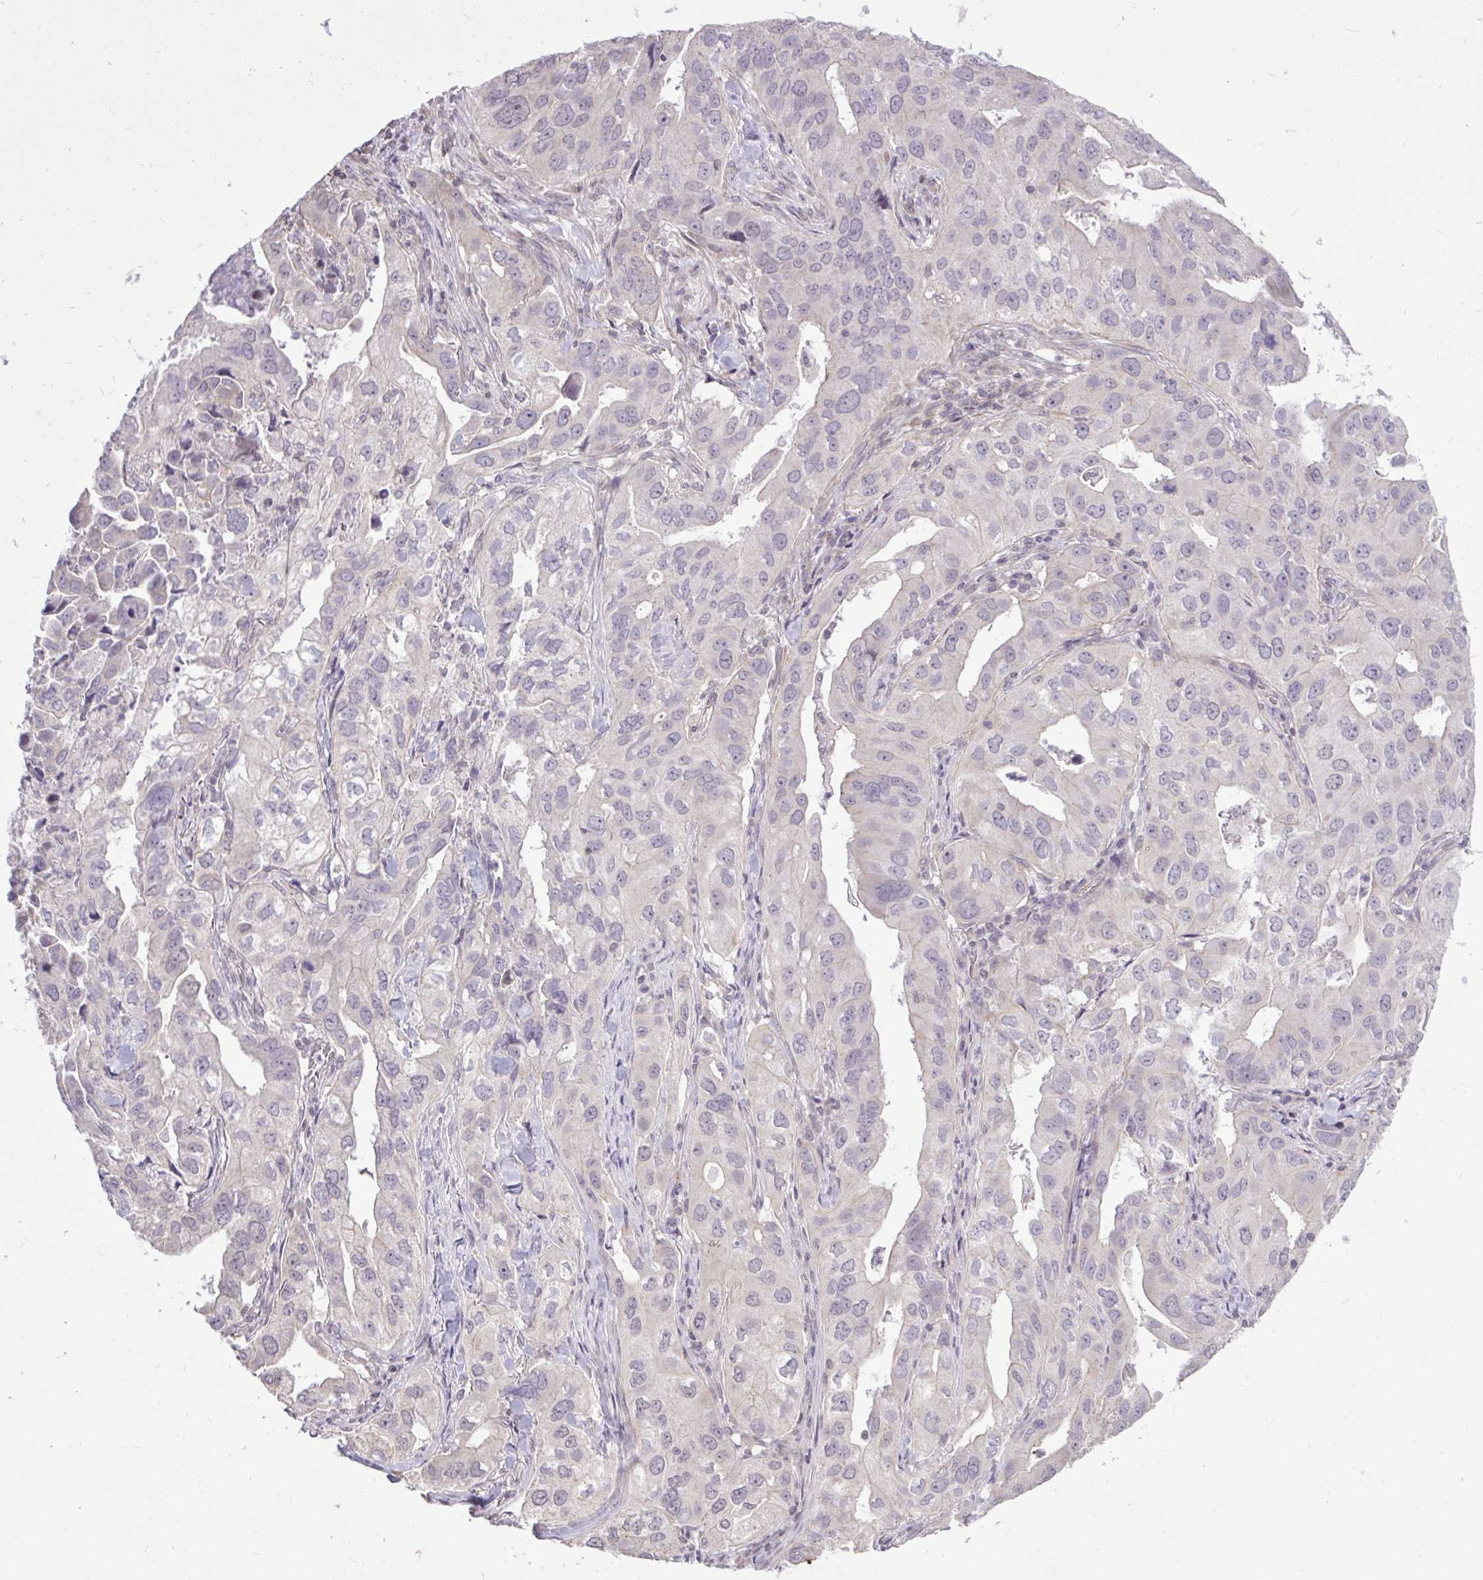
{"staining": {"intensity": "negative", "quantity": "none", "location": "none"}, "tissue": "lung cancer", "cell_type": "Tumor cells", "image_type": "cancer", "snomed": [{"axis": "morphology", "description": "Adenocarcinoma, NOS"}, {"axis": "topography", "description": "Lung"}], "caption": "DAB immunohistochemical staining of human lung adenocarcinoma demonstrates no significant staining in tumor cells.", "gene": "CYP20A1", "patient": {"sex": "male", "age": 48}}